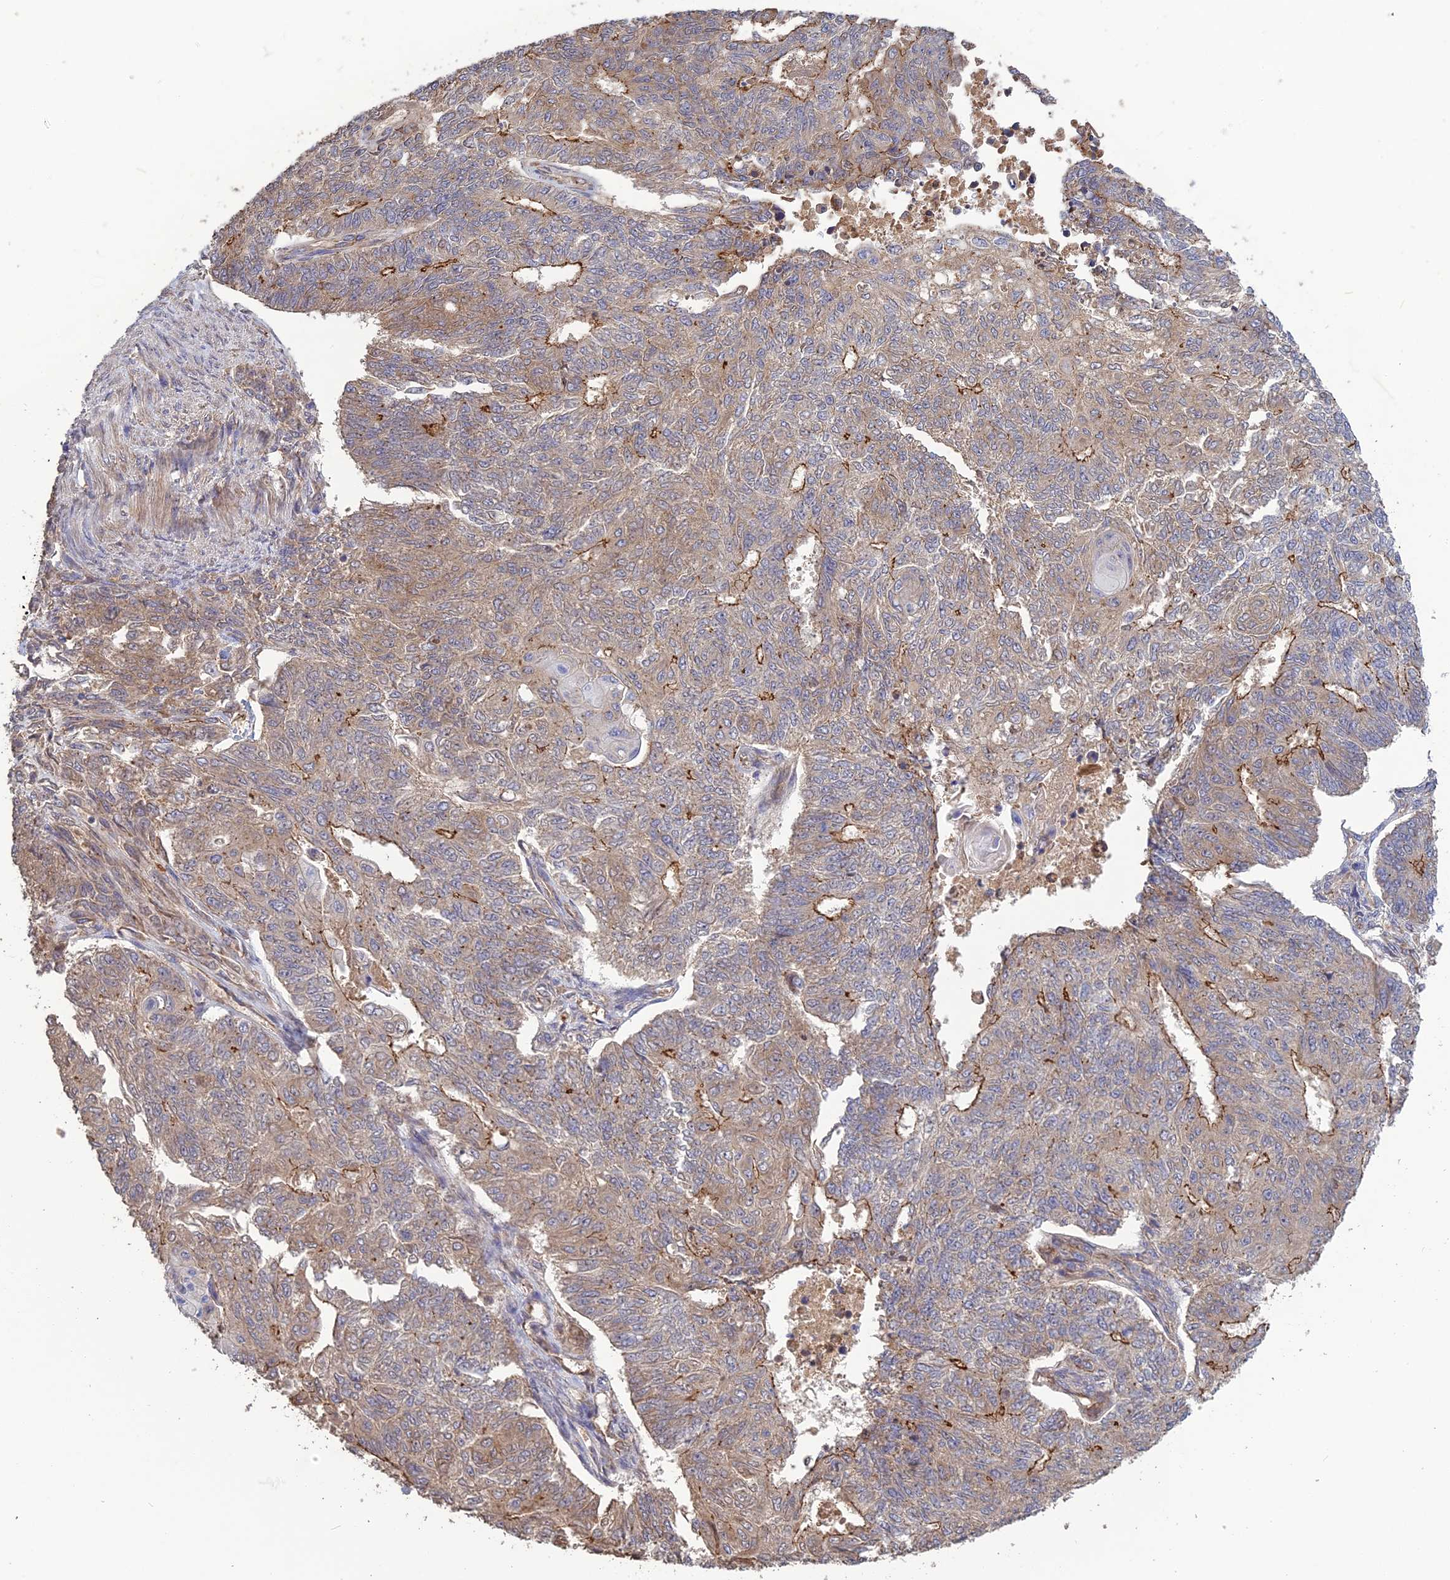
{"staining": {"intensity": "strong", "quantity": "<25%", "location": "cytoplasmic/membranous"}, "tissue": "endometrial cancer", "cell_type": "Tumor cells", "image_type": "cancer", "snomed": [{"axis": "morphology", "description": "Adenocarcinoma, NOS"}, {"axis": "topography", "description": "Endometrium"}], "caption": "Protein staining demonstrates strong cytoplasmic/membranous staining in about <25% of tumor cells in endometrial cancer. Nuclei are stained in blue.", "gene": "ARHGAP40", "patient": {"sex": "female", "age": 32}}